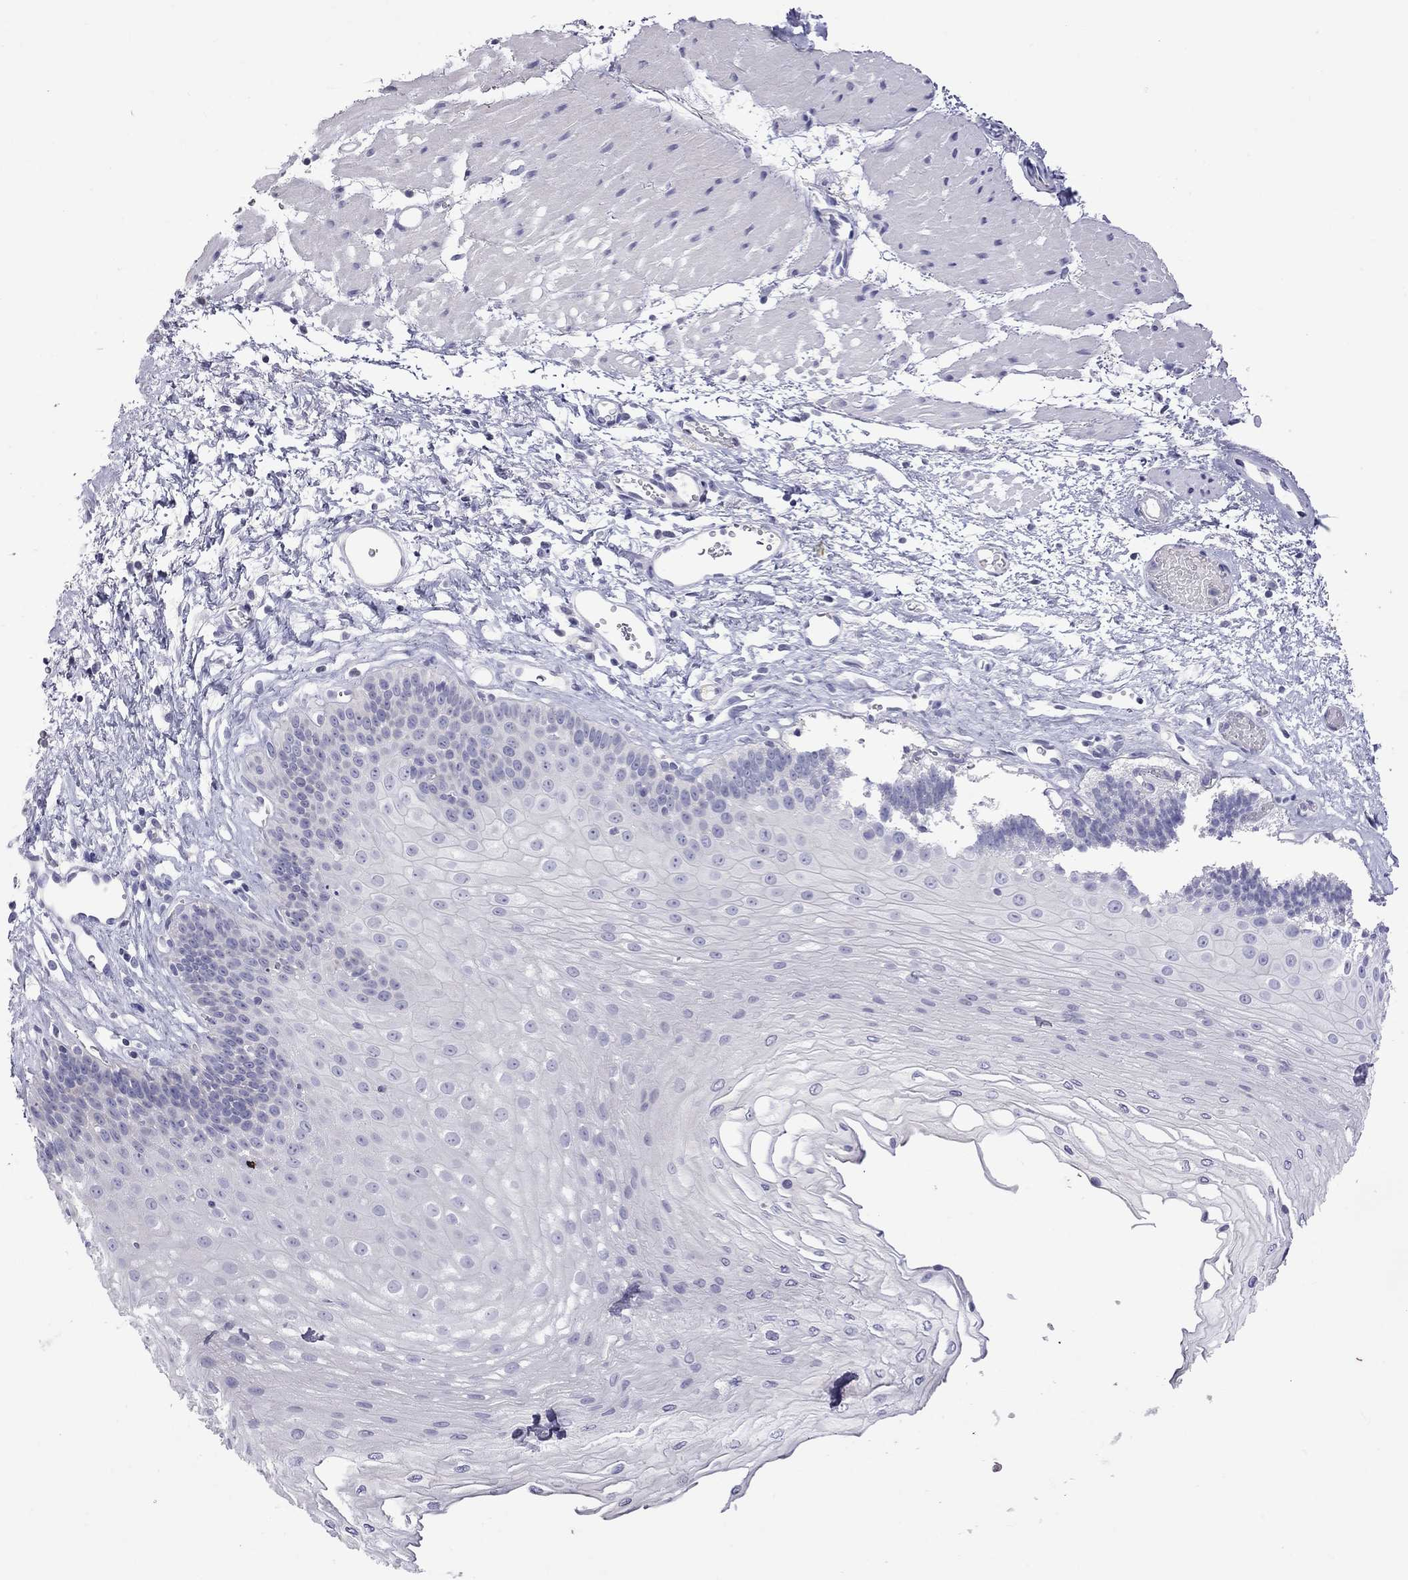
{"staining": {"intensity": "negative", "quantity": "none", "location": "none"}, "tissue": "esophagus", "cell_type": "Squamous epithelial cells", "image_type": "normal", "snomed": [{"axis": "morphology", "description": "Normal tissue, NOS"}, {"axis": "topography", "description": "Esophagus"}], "caption": "A high-resolution photomicrograph shows immunohistochemistry (IHC) staining of unremarkable esophagus, which displays no significant positivity in squamous epithelial cells.", "gene": "MUC16", "patient": {"sex": "female", "age": 62}}